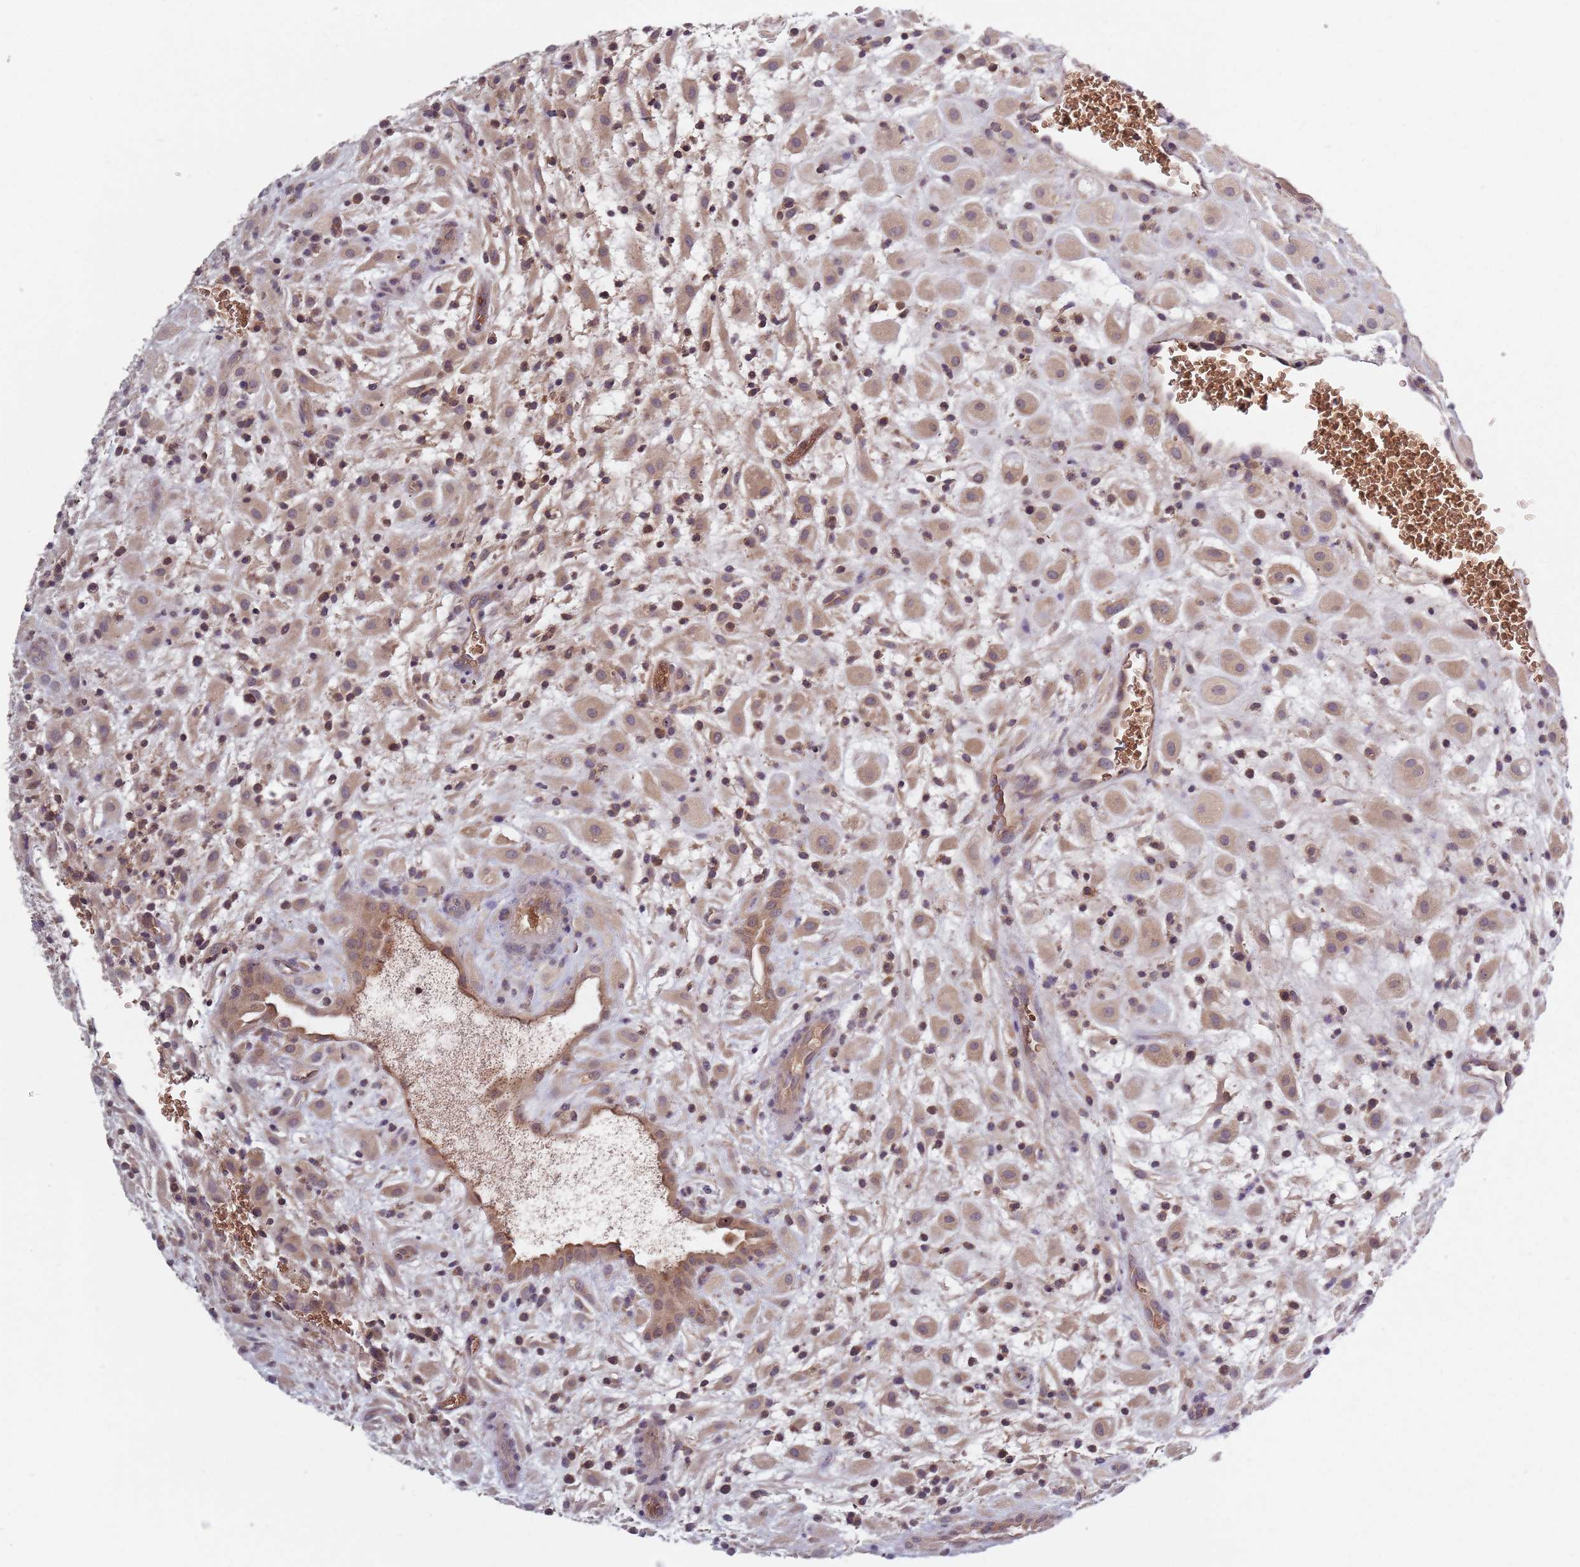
{"staining": {"intensity": "weak", "quantity": ">75%", "location": "cytoplasmic/membranous"}, "tissue": "placenta", "cell_type": "Decidual cells", "image_type": "normal", "snomed": [{"axis": "morphology", "description": "Normal tissue, NOS"}, {"axis": "topography", "description": "Placenta"}], "caption": "This micrograph reveals immunohistochemistry (IHC) staining of normal placenta, with low weak cytoplasmic/membranous staining in approximately >75% of decidual cells.", "gene": "ASB13", "patient": {"sex": "female", "age": 35}}